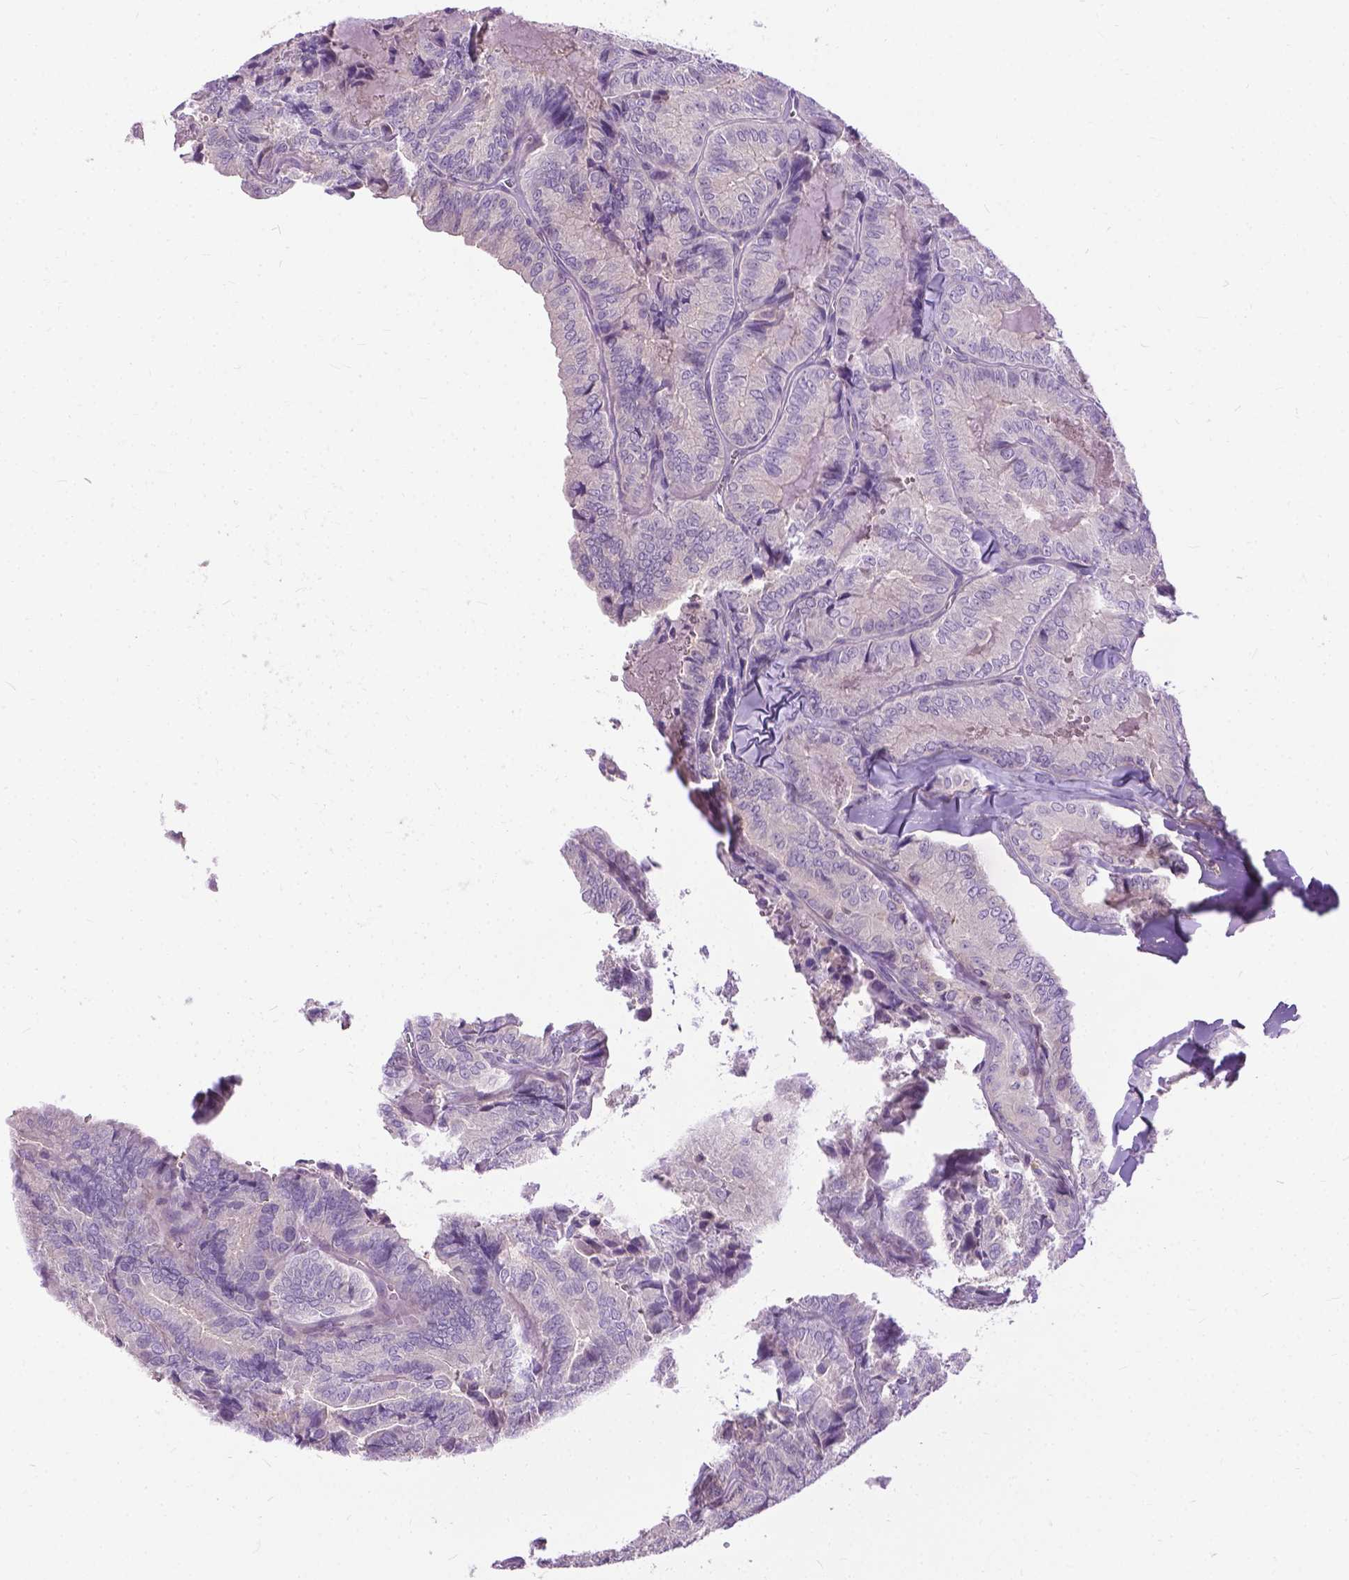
{"staining": {"intensity": "negative", "quantity": "none", "location": "none"}, "tissue": "thyroid cancer", "cell_type": "Tumor cells", "image_type": "cancer", "snomed": [{"axis": "morphology", "description": "Papillary adenocarcinoma, NOS"}, {"axis": "topography", "description": "Thyroid gland"}], "caption": "An immunohistochemistry image of papillary adenocarcinoma (thyroid) is shown. There is no staining in tumor cells of papillary adenocarcinoma (thyroid). (Stains: DAB (3,3'-diaminobenzidine) IHC with hematoxylin counter stain, Microscopy: brightfield microscopy at high magnification).", "gene": "JAK3", "patient": {"sex": "female", "age": 75}}